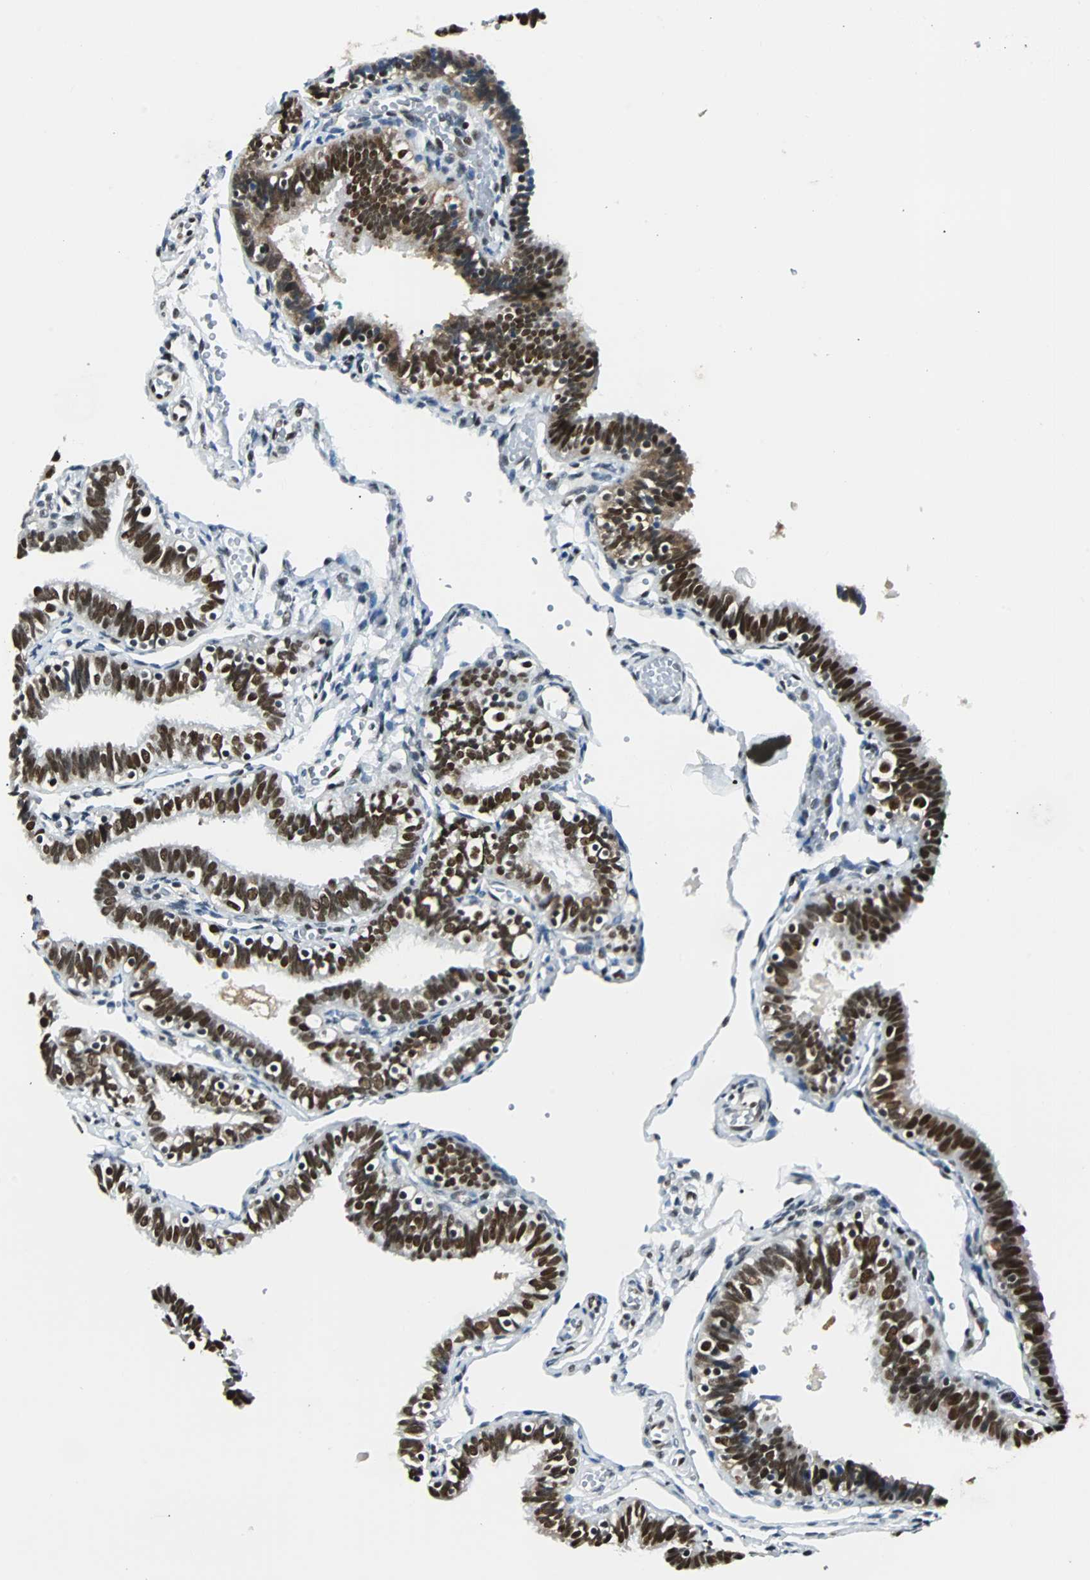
{"staining": {"intensity": "strong", "quantity": ">75%", "location": "nuclear"}, "tissue": "fallopian tube", "cell_type": "Glandular cells", "image_type": "normal", "snomed": [{"axis": "morphology", "description": "Normal tissue, NOS"}, {"axis": "topography", "description": "Fallopian tube"}], "caption": "This is a photomicrograph of IHC staining of benign fallopian tube, which shows strong staining in the nuclear of glandular cells.", "gene": "XRCC4", "patient": {"sex": "female", "age": 46}}